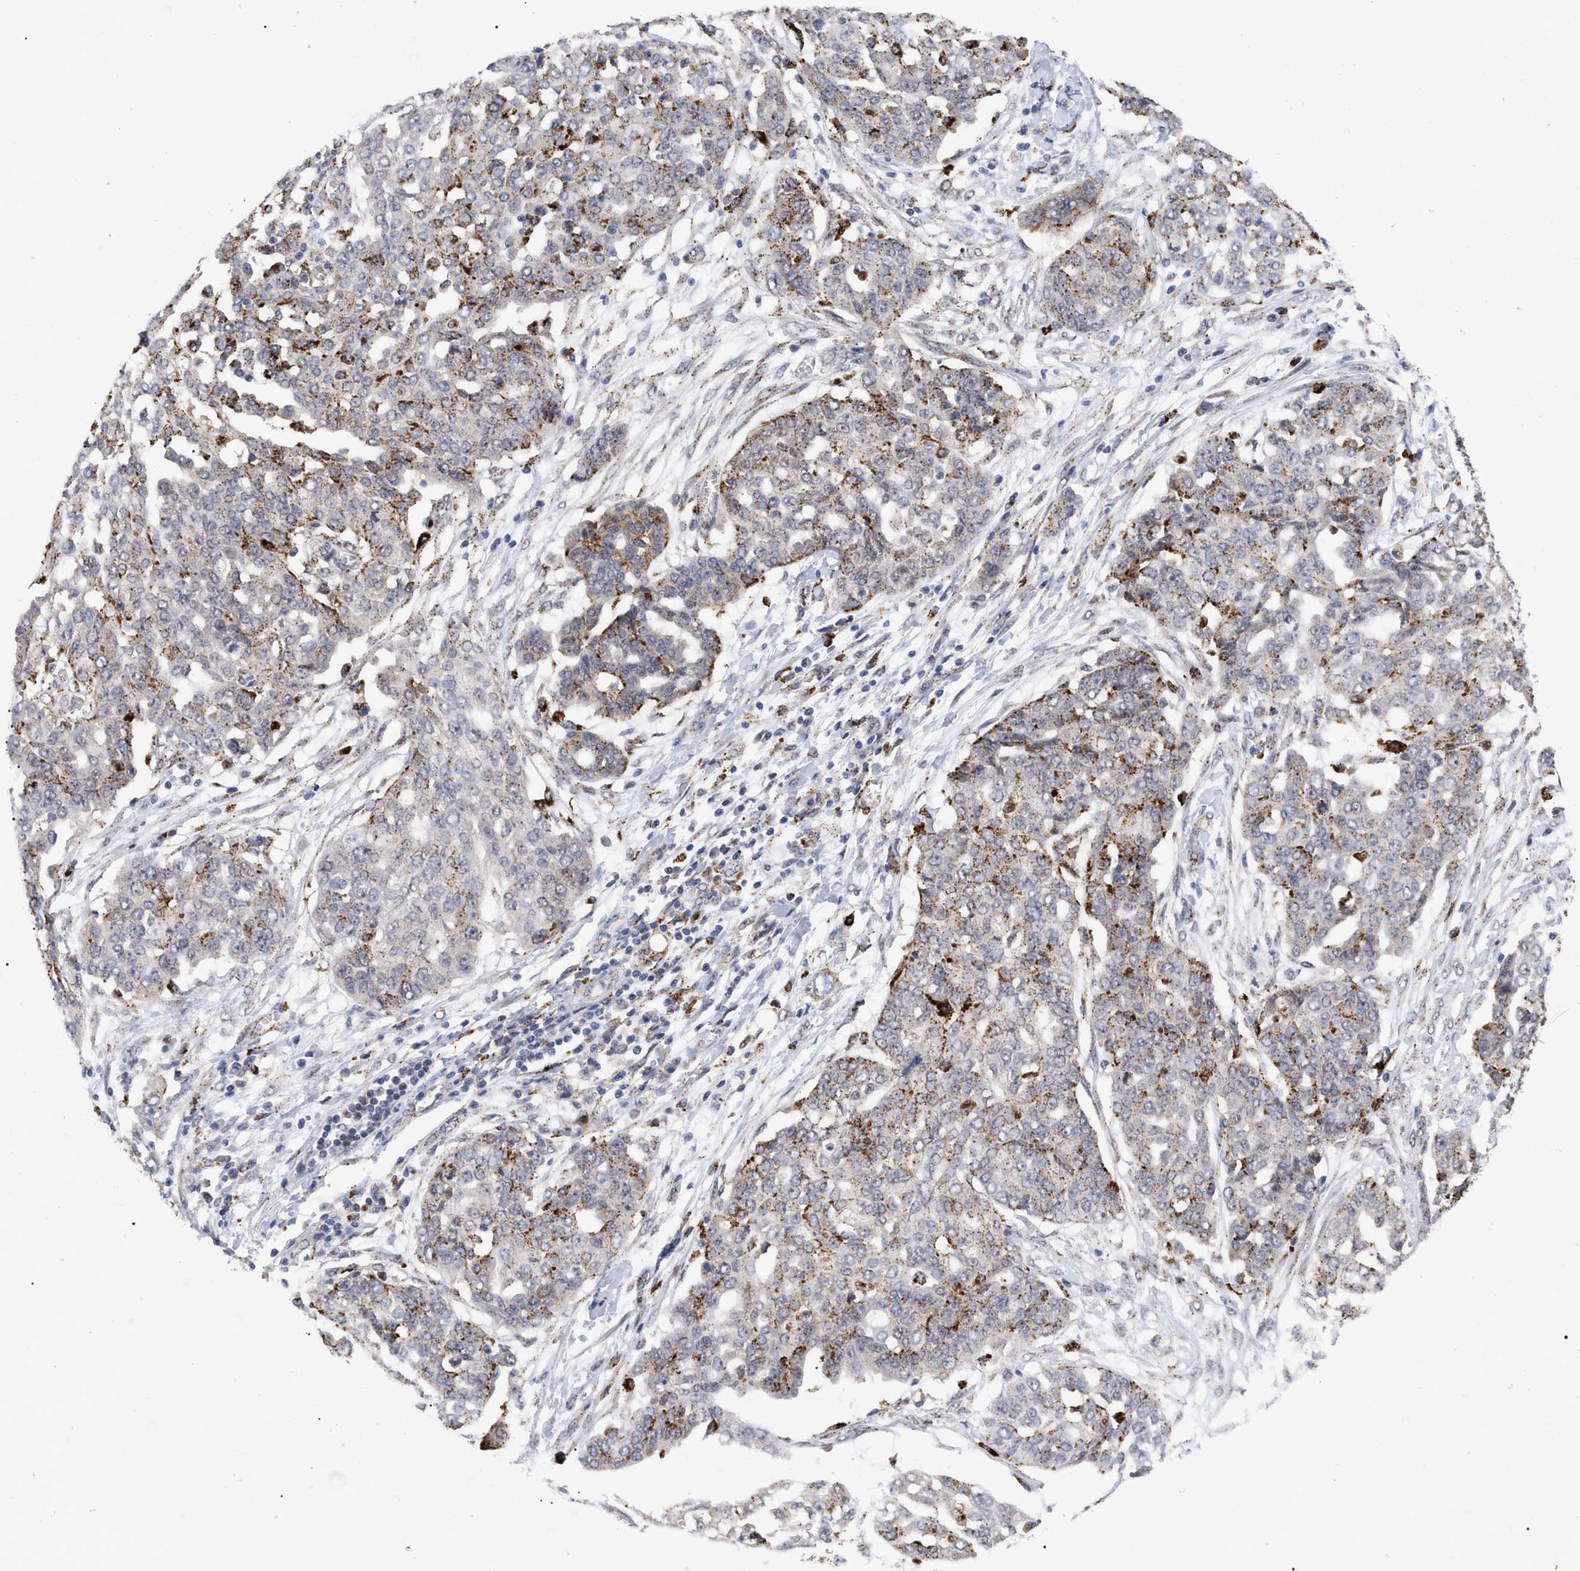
{"staining": {"intensity": "moderate", "quantity": "25%-75%", "location": "cytoplasmic/membranous"}, "tissue": "ovarian cancer", "cell_type": "Tumor cells", "image_type": "cancer", "snomed": [{"axis": "morphology", "description": "Cystadenocarcinoma, serous, NOS"}, {"axis": "topography", "description": "Soft tissue"}, {"axis": "topography", "description": "Ovary"}], "caption": "Ovarian cancer stained with immunohistochemistry (IHC) demonstrates moderate cytoplasmic/membranous expression in about 25%-75% of tumor cells.", "gene": "UPF1", "patient": {"sex": "female", "age": 57}}